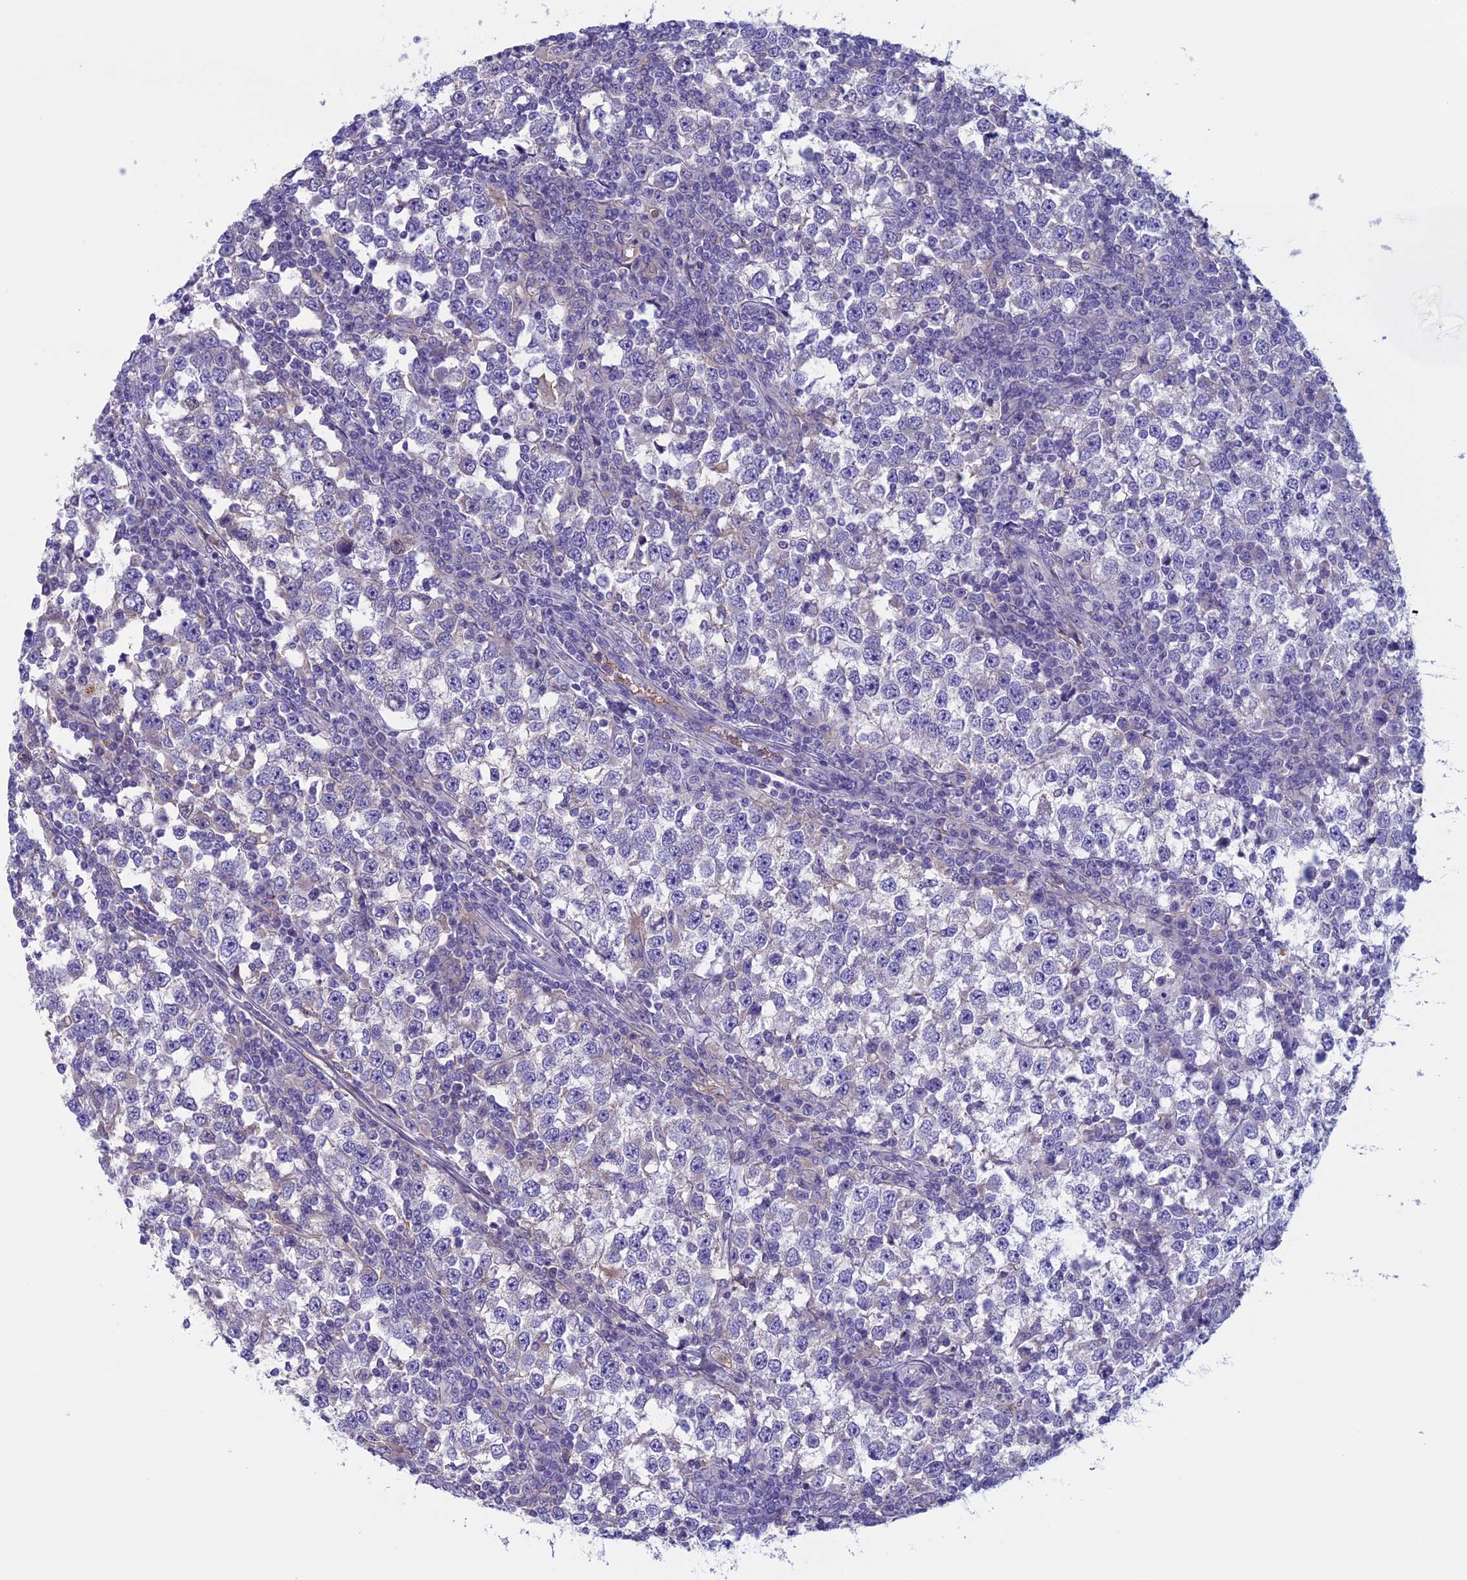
{"staining": {"intensity": "negative", "quantity": "none", "location": "none"}, "tissue": "testis cancer", "cell_type": "Tumor cells", "image_type": "cancer", "snomed": [{"axis": "morphology", "description": "Seminoma, NOS"}, {"axis": "topography", "description": "Testis"}], "caption": "The micrograph demonstrates no significant expression in tumor cells of seminoma (testis). Brightfield microscopy of IHC stained with DAB (3,3'-diaminobenzidine) (brown) and hematoxylin (blue), captured at high magnification.", "gene": "ANGPTL2", "patient": {"sex": "male", "age": 65}}